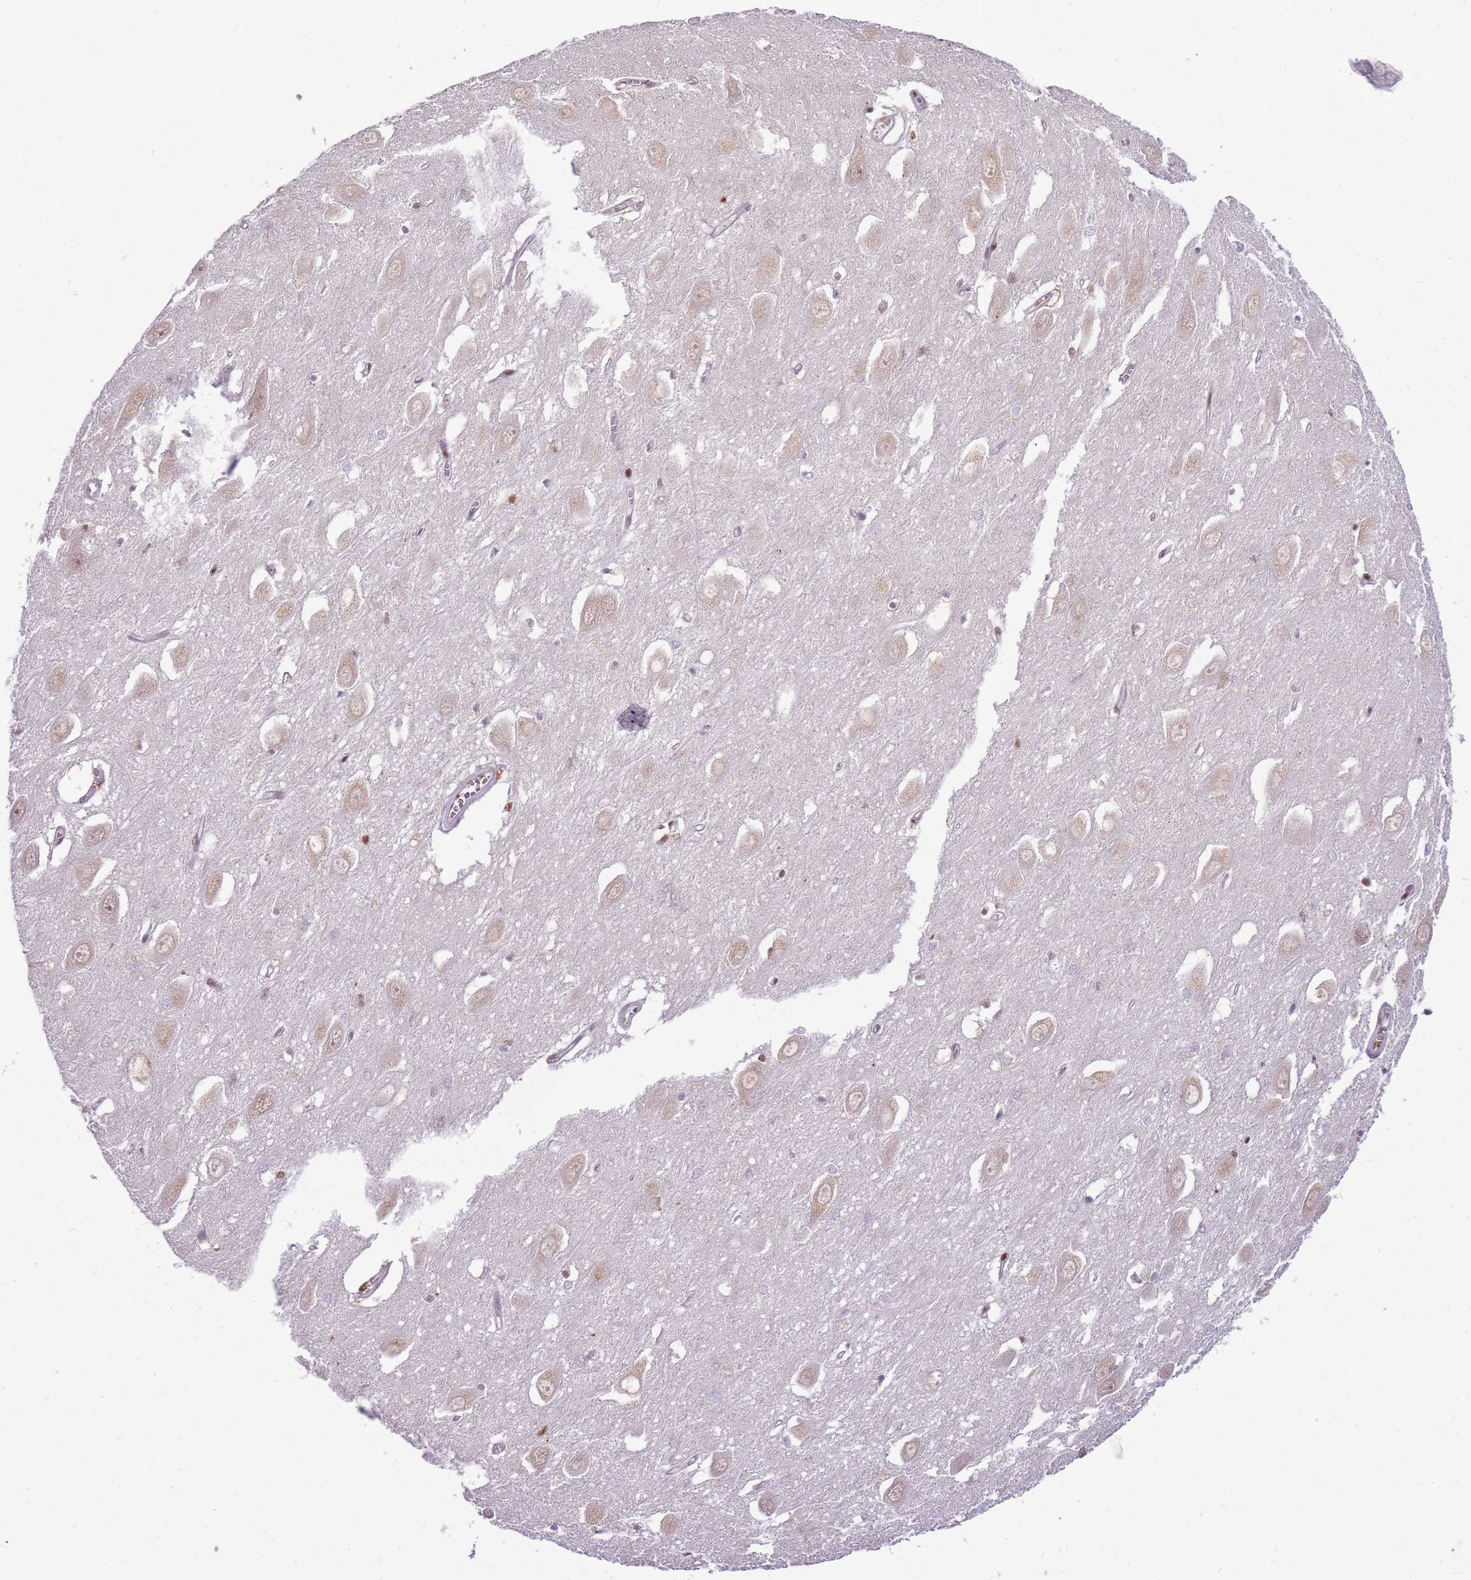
{"staining": {"intensity": "moderate", "quantity": "<25%", "location": "nuclear"}, "tissue": "hippocampus", "cell_type": "Glial cells", "image_type": "normal", "snomed": [{"axis": "morphology", "description": "Normal tissue, NOS"}, {"axis": "topography", "description": "Hippocampus"}], "caption": "Immunohistochemistry (IHC) histopathology image of normal hippocampus: human hippocampus stained using immunohistochemistry (IHC) shows low levels of moderate protein expression localized specifically in the nuclear of glial cells, appearing as a nuclear brown color.", "gene": "WASHC4", "patient": {"sex": "female", "age": 64}}